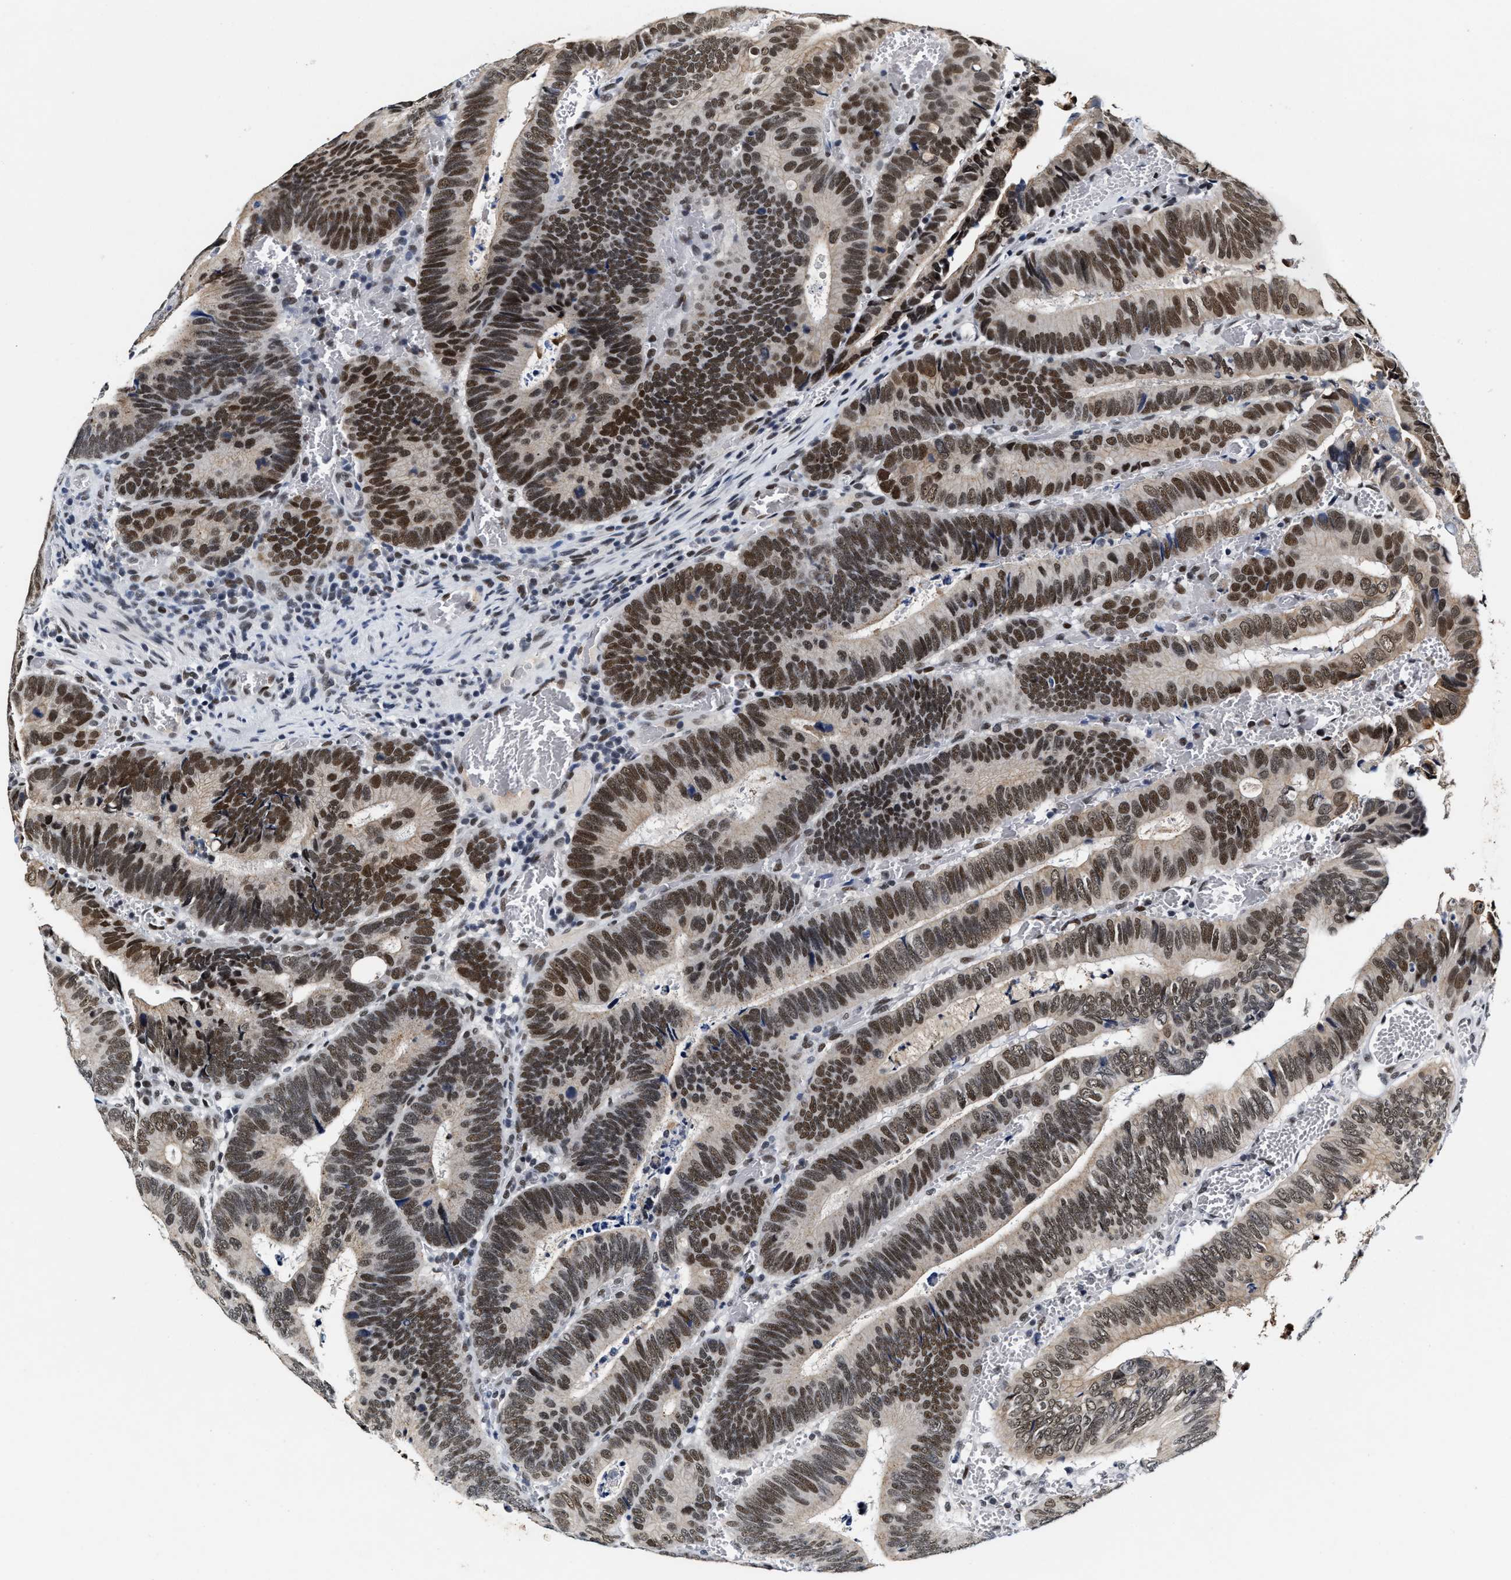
{"staining": {"intensity": "strong", "quantity": ">75%", "location": "nuclear"}, "tissue": "colorectal cancer", "cell_type": "Tumor cells", "image_type": "cancer", "snomed": [{"axis": "morphology", "description": "Inflammation, NOS"}, {"axis": "morphology", "description": "Adenocarcinoma, NOS"}, {"axis": "topography", "description": "Colon"}], "caption": "Tumor cells reveal high levels of strong nuclear expression in approximately >75% of cells in human colorectal cancer (adenocarcinoma). The staining was performed using DAB (3,3'-diaminobenzidine), with brown indicating positive protein expression. Nuclei are stained blue with hematoxylin.", "gene": "INIP", "patient": {"sex": "male", "age": 72}}